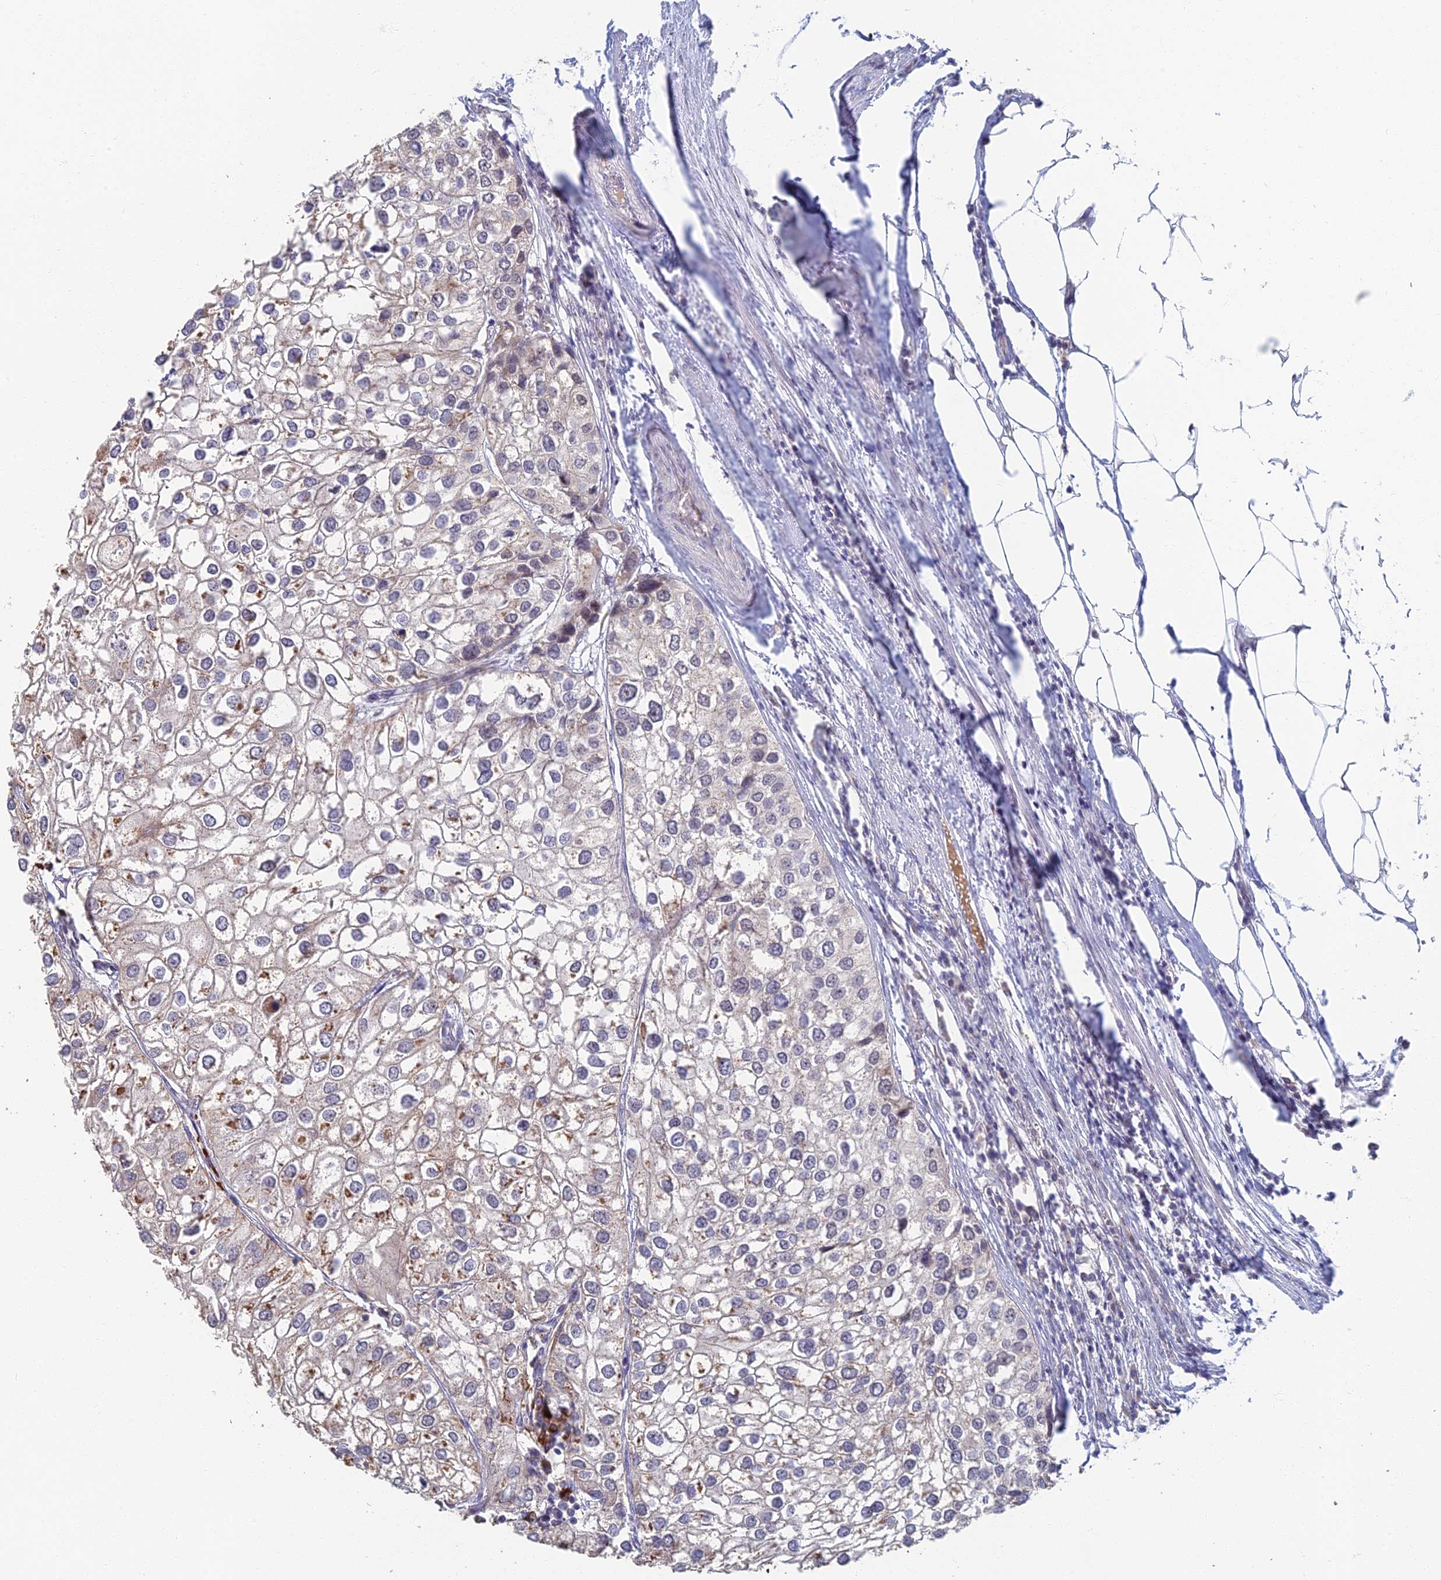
{"staining": {"intensity": "moderate", "quantity": "<25%", "location": "cytoplasmic/membranous"}, "tissue": "urothelial cancer", "cell_type": "Tumor cells", "image_type": "cancer", "snomed": [{"axis": "morphology", "description": "Urothelial carcinoma, High grade"}, {"axis": "topography", "description": "Urinary bladder"}], "caption": "Urothelial cancer was stained to show a protein in brown. There is low levels of moderate cytoplasmic/membranous expression in about <25% of tumor cells. (DAB = brown stain, brightfield microscopy at high magnification).", "gene": "GPATCH1", "patient": {"sex": "male", "age": 64}}